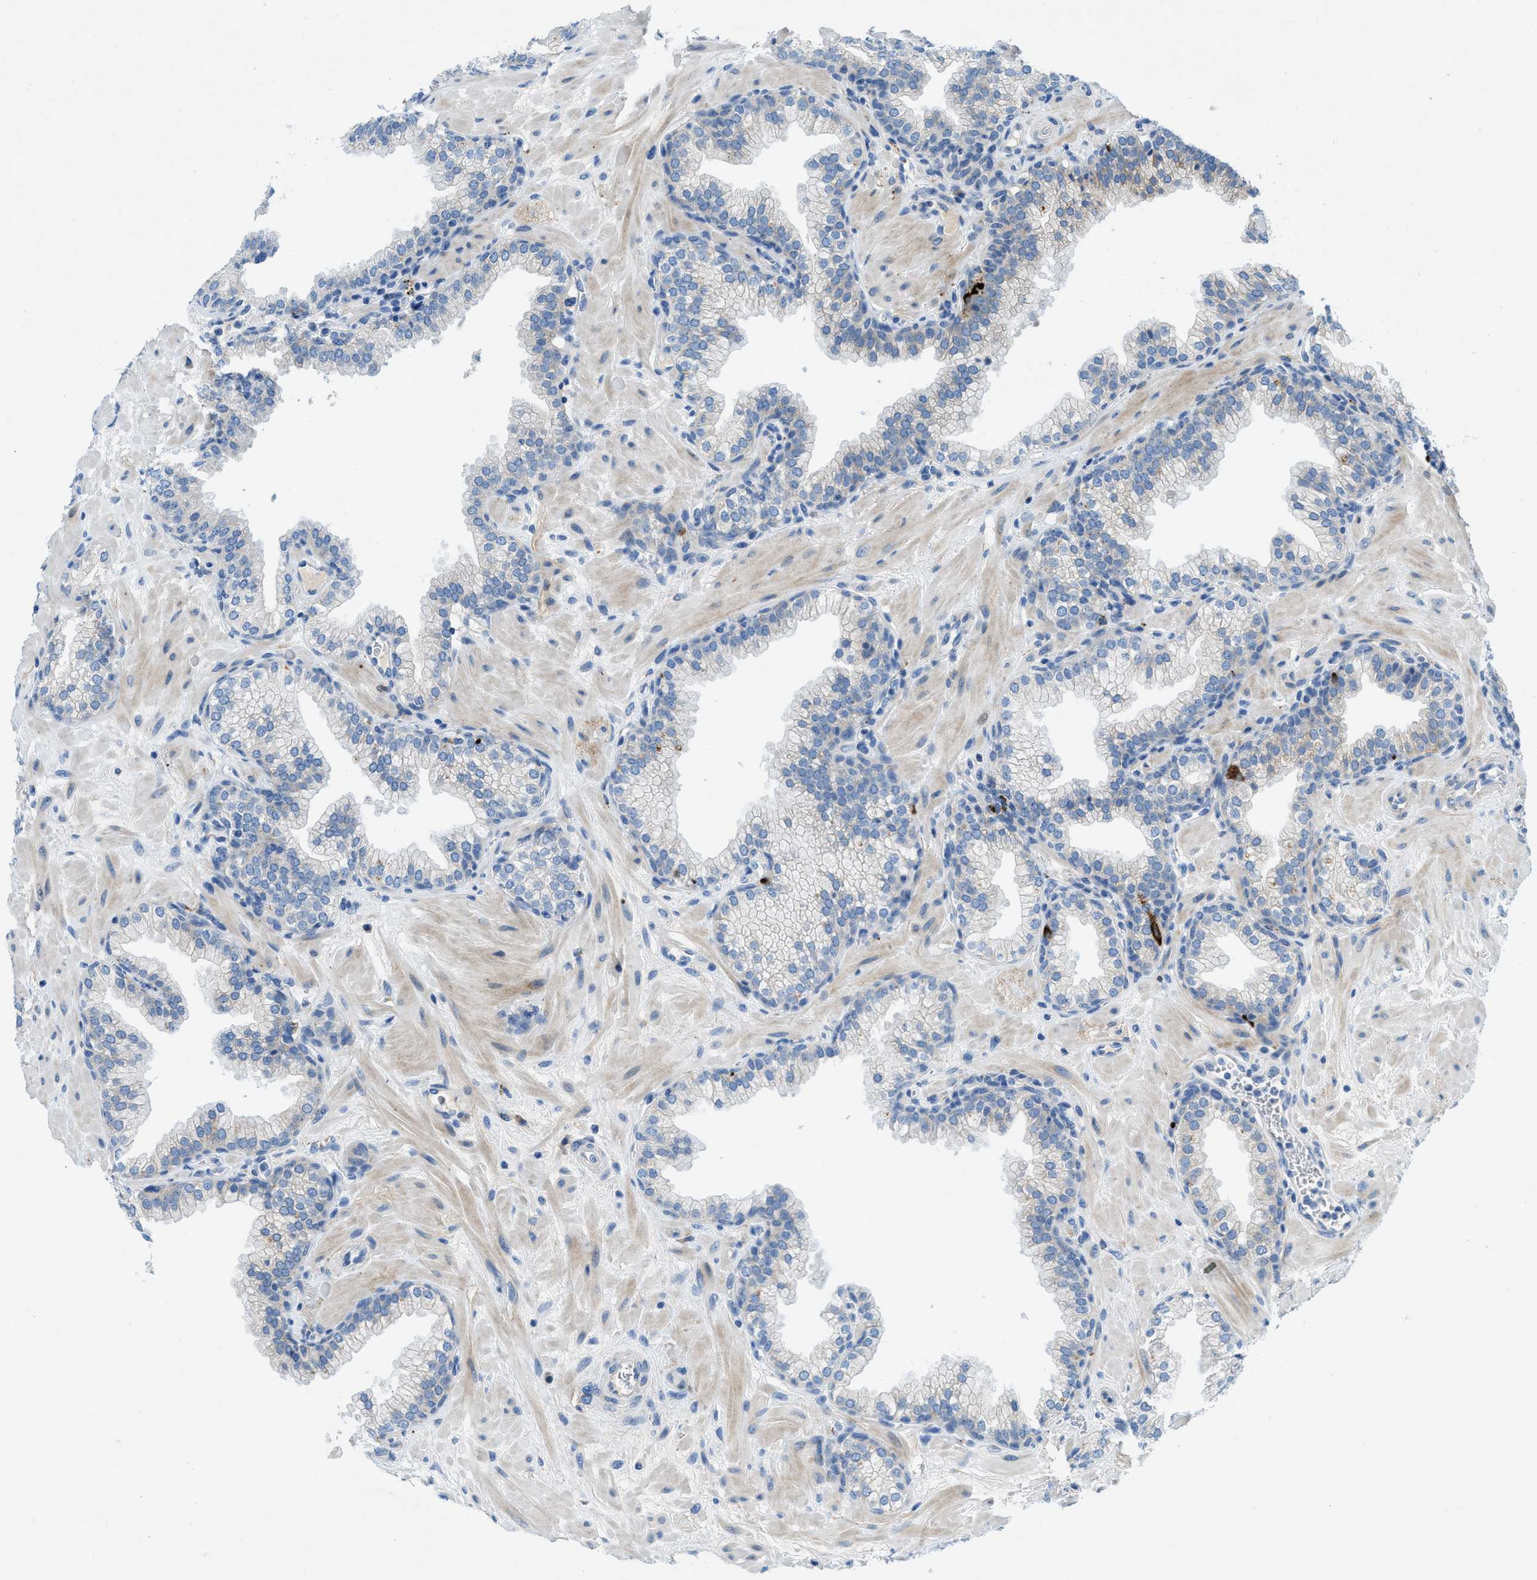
{"staining": {"intensity": "negative", "quantity": "none", "location": "none"}, "tissue": "prostate", "cell_type": "Glandular cells", "image_type": "normal", "snomed": [{"axis": "morphology", "description": "Normal tissue, NOS"}, {"axis": "morphology", "description": "Urothelial carcinoma, Low grade"}, {"axis": "topography", "description": "Urinary bladder"}, {"axis": "topography", "description": "Prostate"}], "caption": "DAB immunohistochemical staining of unremarkable human prostate reveals no significant staining in glandular cells.", "gene": "TMEM248", "patient": {"sex": "male", "age": 60}}